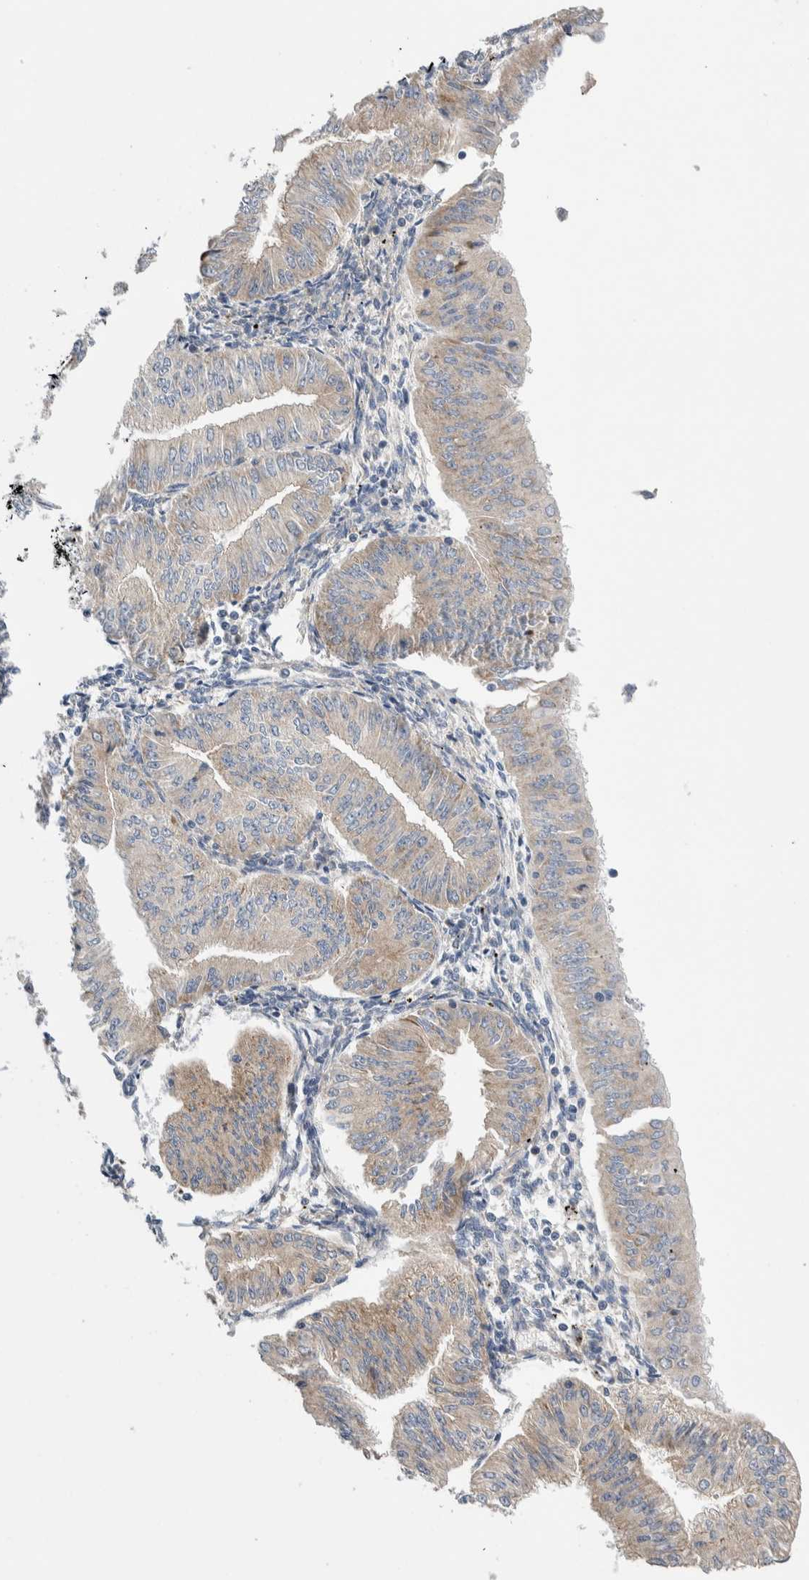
{"staining": {"intensity": "weak", "quantity": "<25%", "location": "cytoplasmic/membranous"}, "tissue": "endometrial cancer", "cell_type": "Tumor cells", "image_type": "cancer", "snomed": [{"axis": "morphology", "description": "Normal tissue, NOS"}, {"axis": "morphology", "description": "Adenocarcinoma, NOS"}, {"axis": "topography", "description": "Endometrium"}], "caption": "The histopathology image demonstrates no staining of tumor cells in adenocarcinoma (endometrial).", "gene": "RACK1", "patient": {"sex": "female", "age": 53}}